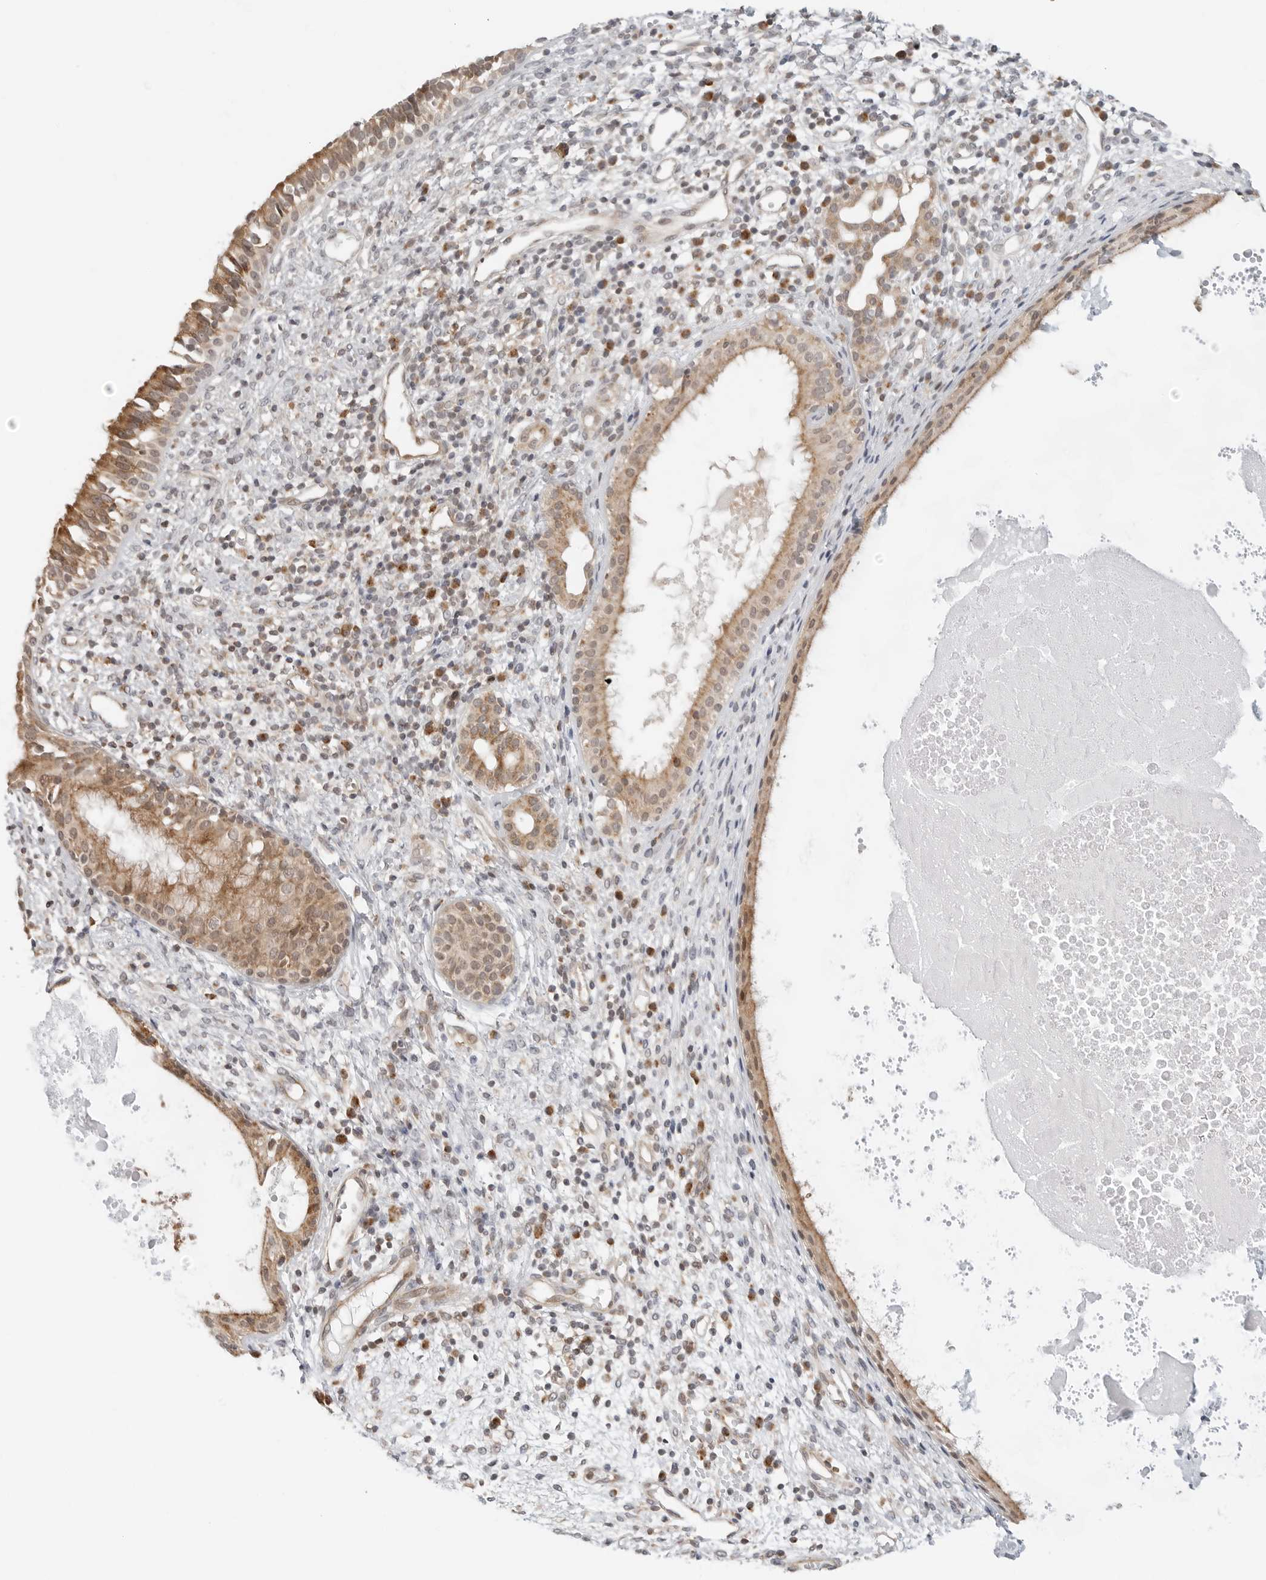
{"staining": {"intensity": "moderate", "quantity": ">75%", "location": "cytoplasmic/membranous"}, "tissue": "nasopharynx", "cell_type": "Respiratory epithelial cells", "image_type": "normal", "snomed": [{"axis": "morphology", "description": "Normal tissue, NOS"}, {"axis": "topography", "description": "Nasopharynx"}], "caption": "Protein staining displays moderate cytoplasmic/membranous expression in approximately >75% of respiratory epithelial cells in normal nasopharynx. The protein is shown in brown color, while the nuclei are stained blue.", "gene": "POLR3GL", "patient": {"sex": "male", "age": 22}}